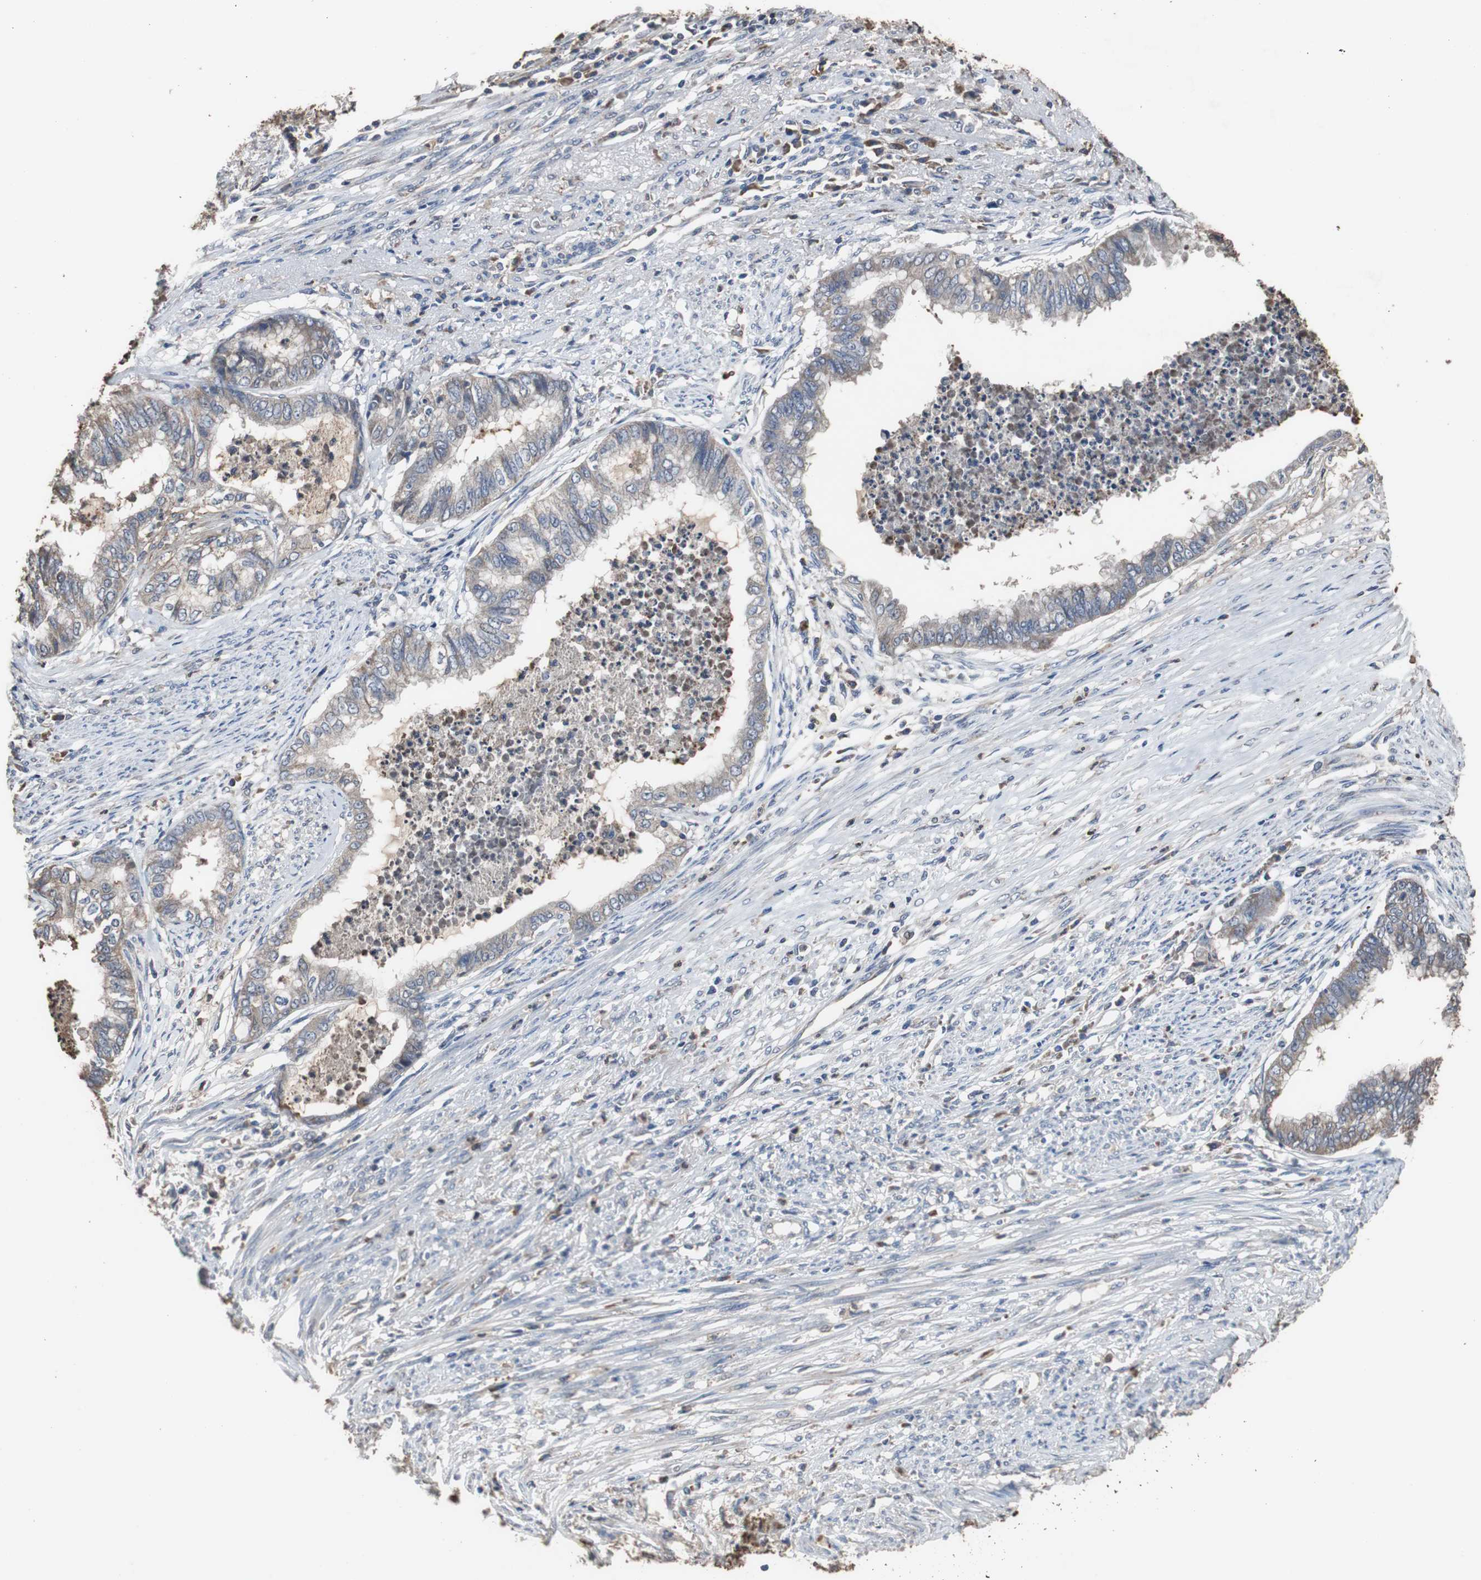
{"staining": {"intensity": "weak", "quantity": "<25%", "location": "cytoplasmic/membranous"}, "tissue": "endometrial cancer", "cell_type": "Tumor cells", "image_type": "cancer", "snomed": [{"axis": "morphology", "description": "Adenocarcinoma, NOS"}, {"axis": "topography", "description": "Endometrium"}], "caption": "Immunohistochemistry histopathology image of adenocarcinoma (endometrial) stained for a protein (brown), which exhibits no staining in tumor cells. (DAB immunohistochemistry with hematoxylin counter stain).", "gene": "SCIMP", "patient": {"sex": "female", "age": 79}}